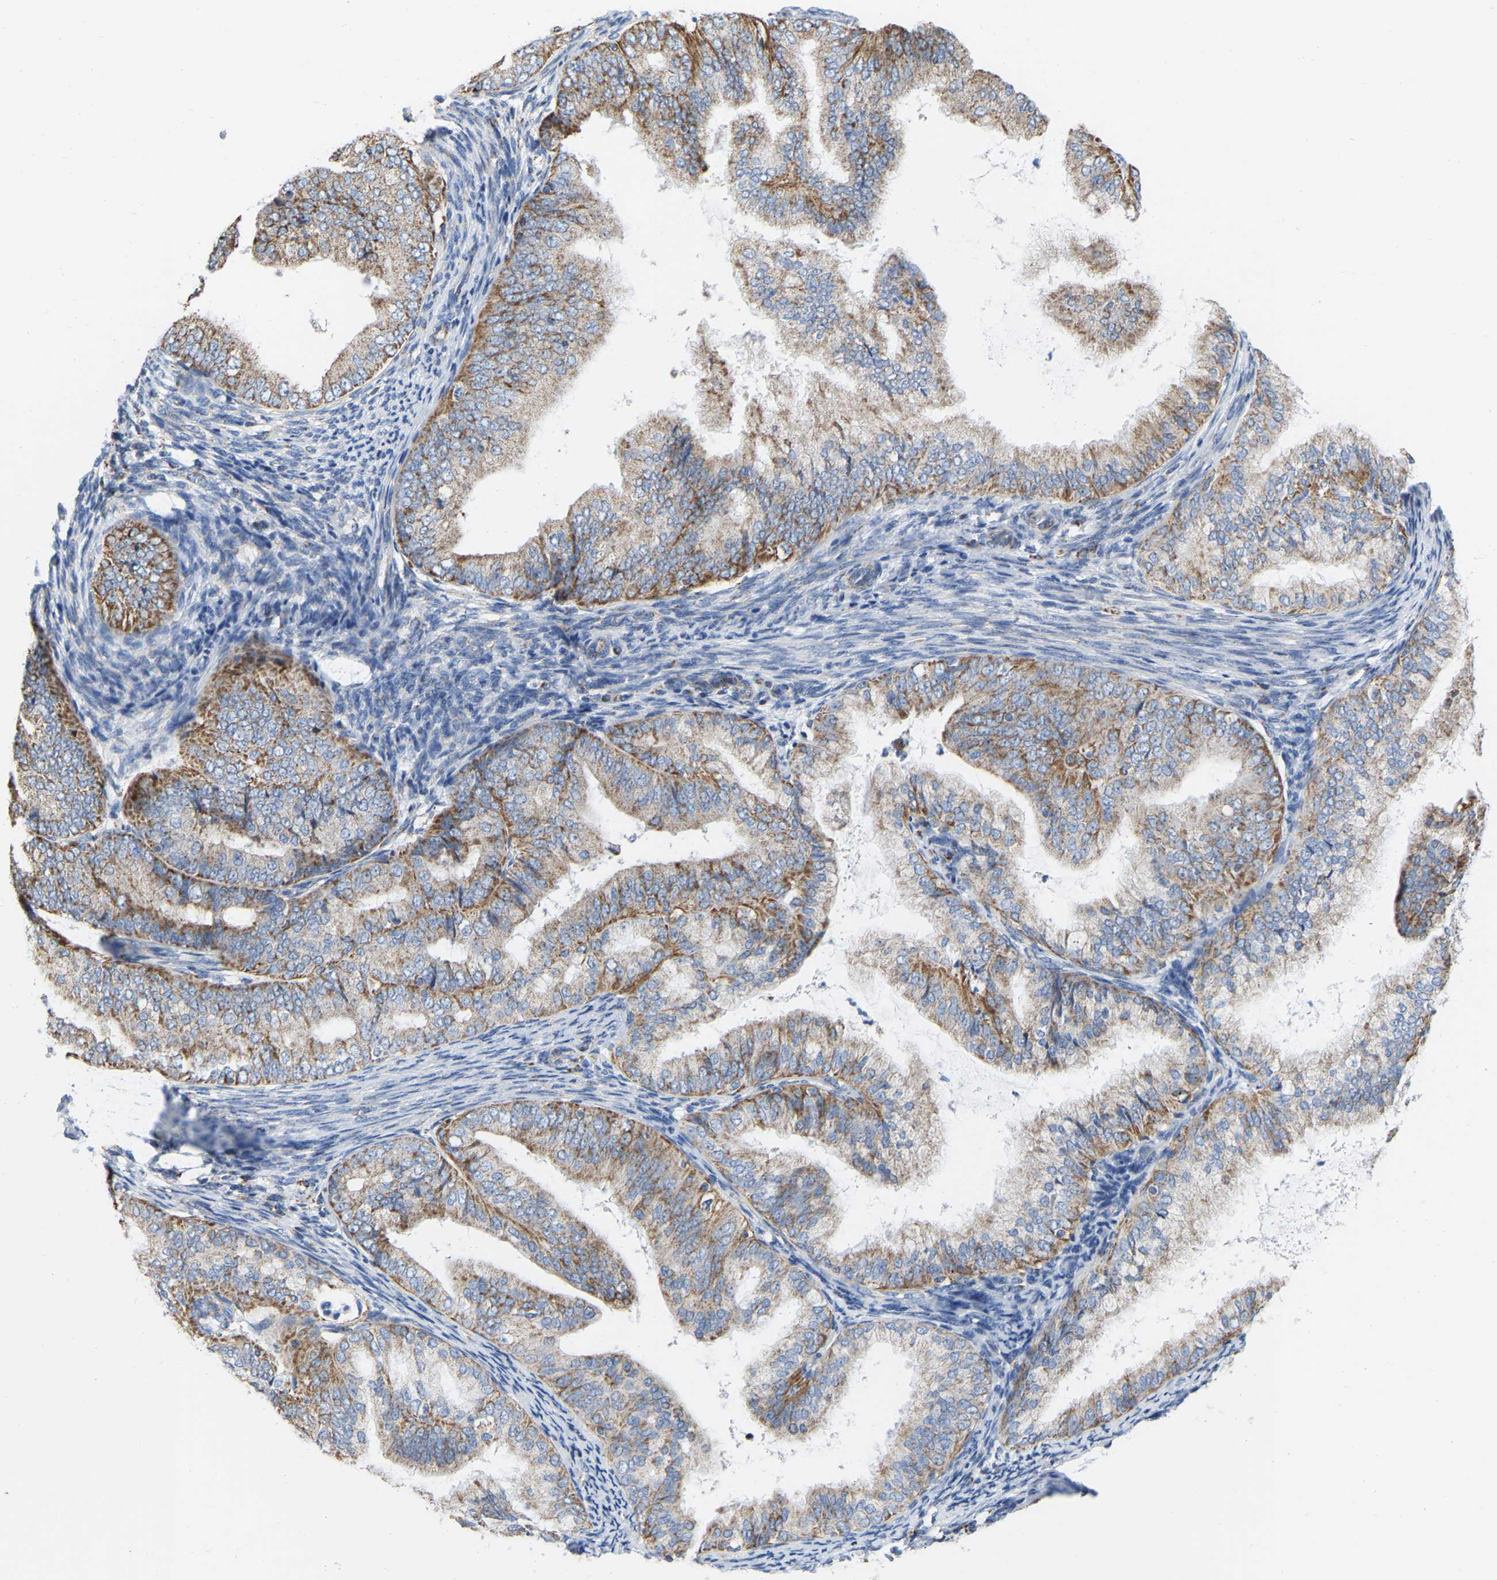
{"staining": {"intensity": "moderate", "quantity": ">75%", "location": "cytoplasmic/membranous"}, "tissue": "endometrial cancer", "cell_type": "Tumor cells", "image_type": "cancer", "snomed": [{"axis": "morphology", "description": "Adenocarcinoma, NOS"}, {"axis": "topography", "description": "Endometrium"}], "caption": "A high-resolution histopathology image shows immunohistochemistry staining of endometrial cancer, which displays moderate cytoplasmic/membranous expression in approximately >75% of tumor cells.", "gene": "CBLB", "patient": {"sex": "female", "age": 63}}